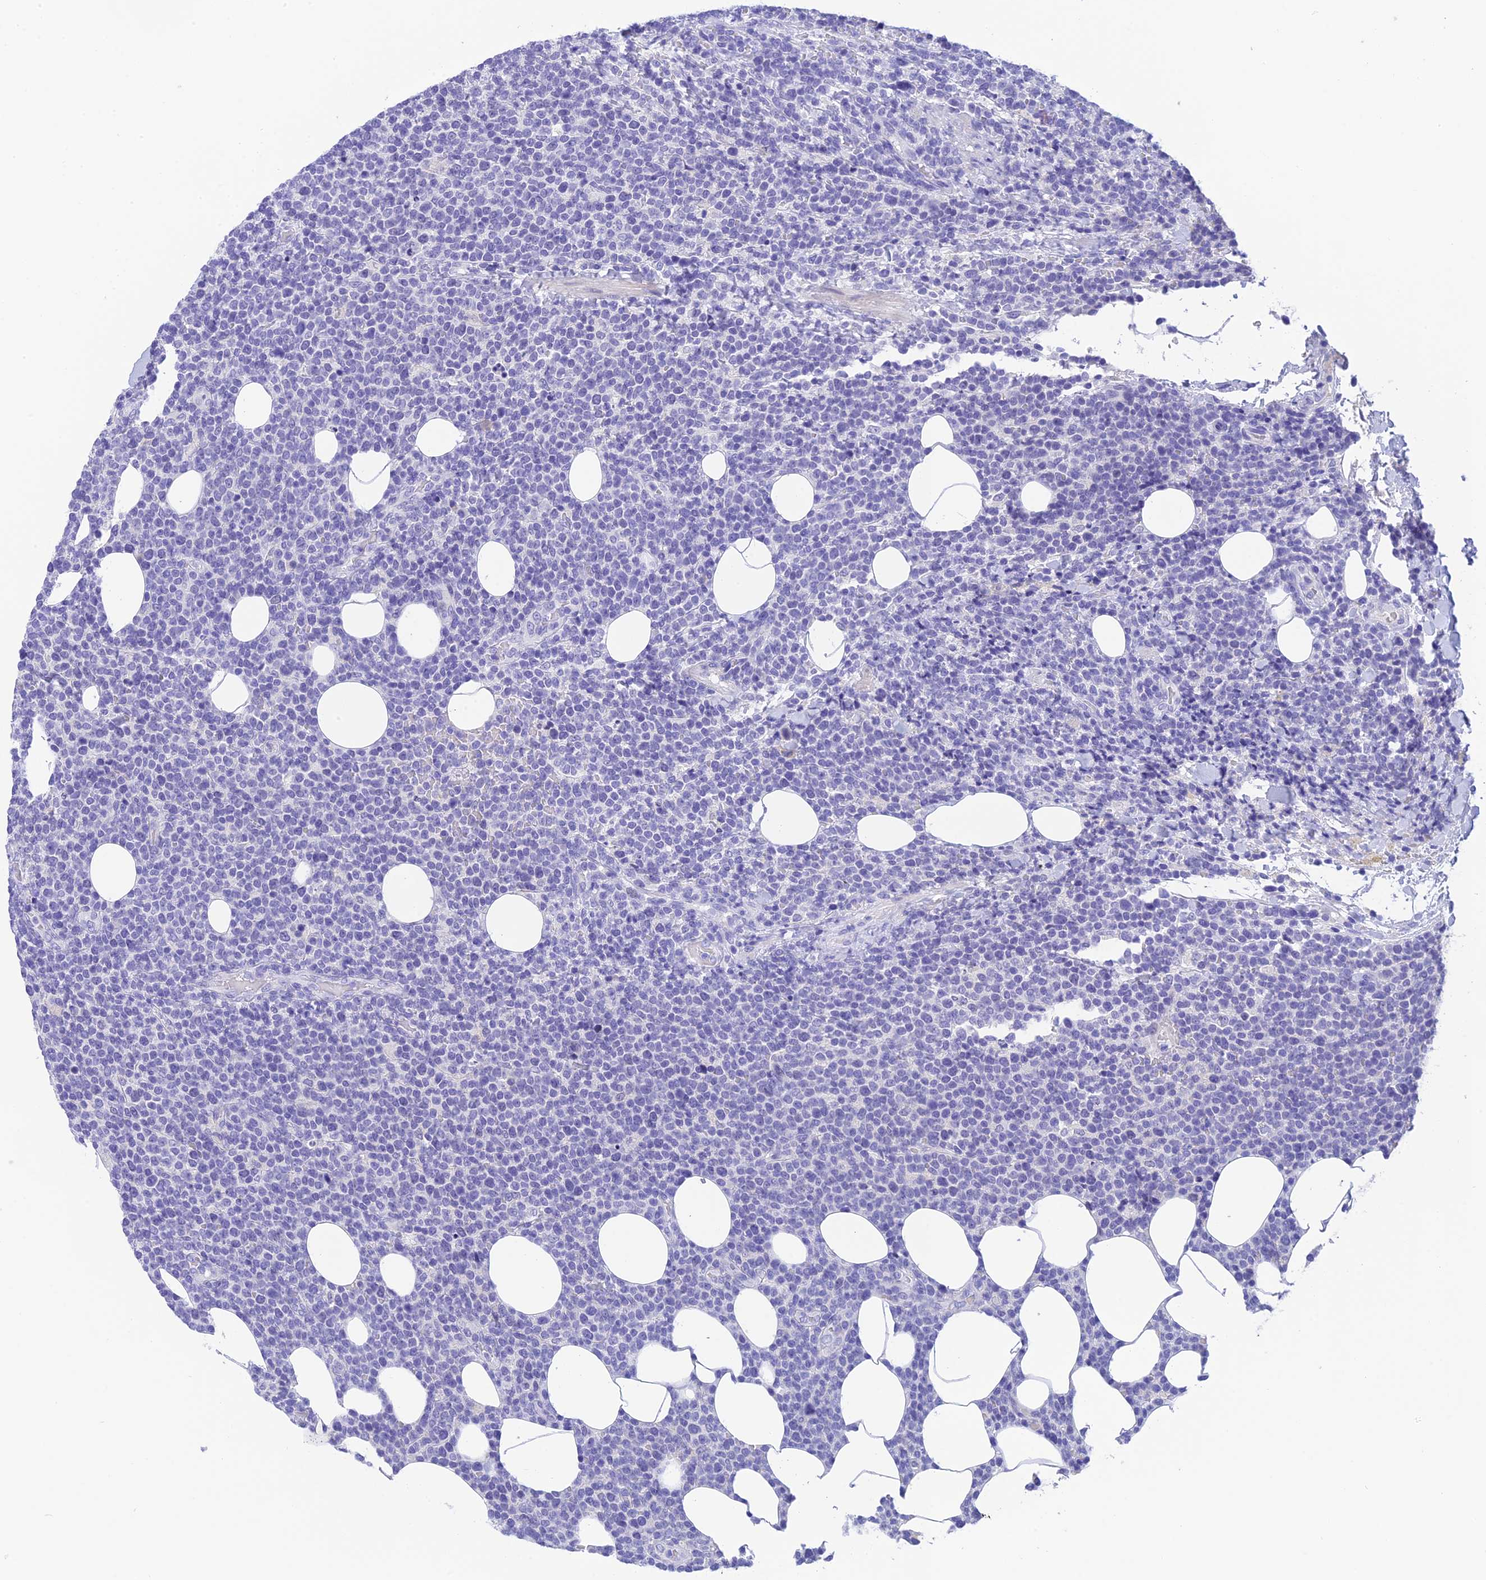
{"staining": {"intensity": "negative", "quantity": "none", "location": "none"}, "tissue": "lymphoma", "cell_type": "Tumor cells", "image_type": "cancer", "snomed": [{"axis": "morphology", "description": "Malignant lymphoma, non-Hodgkin's type, High grade"}, {"axis": "topography", "description": "Lymph node"}], "caption": "This histopathology image is of high-grade malignant lymphoma, non-Hodgkin's type stained with IHC to label a protein in brown with the nuclei are counter-stained blue. There is no expression in tumor cells.", "gene": "KDELR3", "patient": {"sex": "male", "age": 61}}